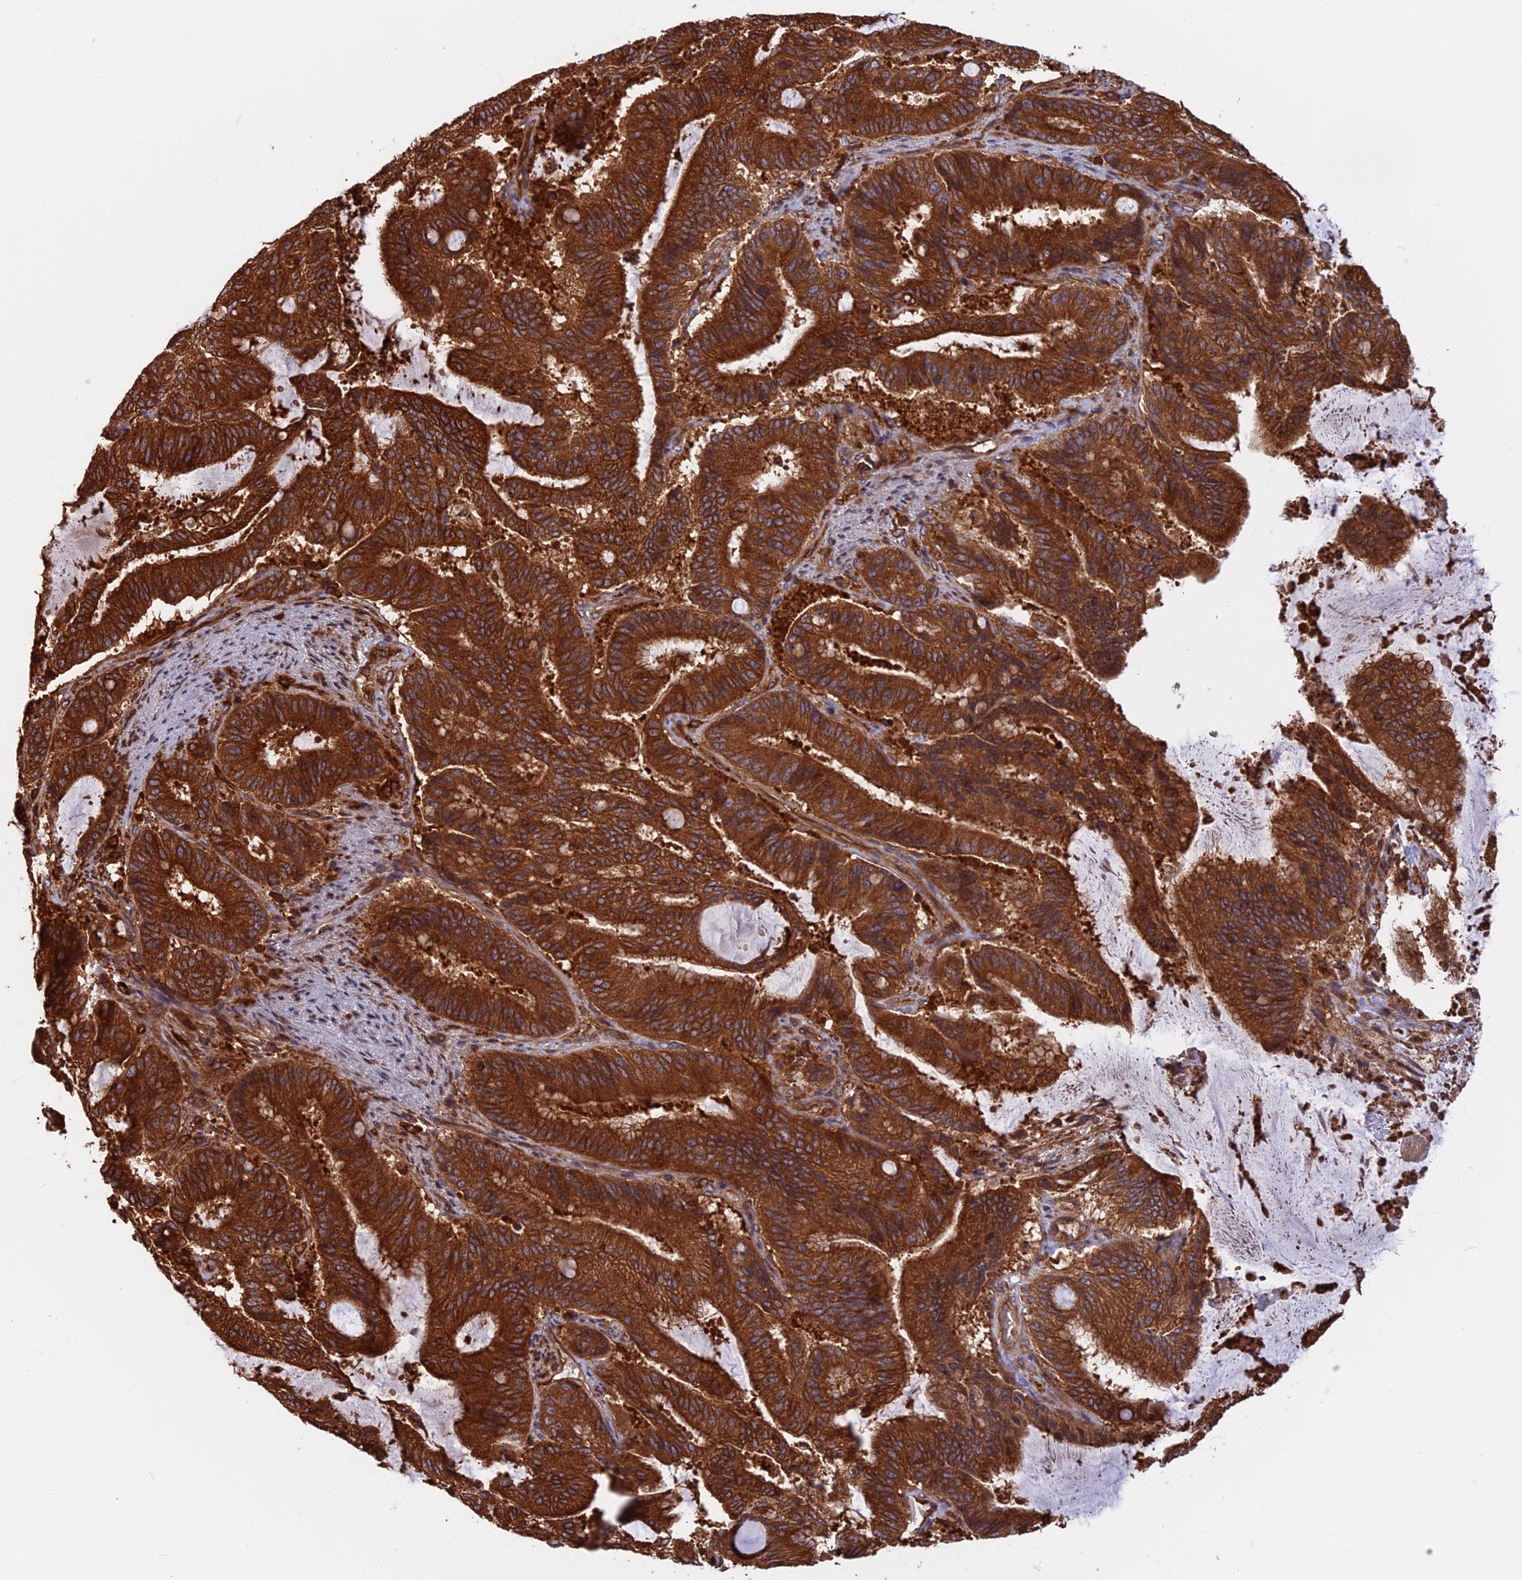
{"staining": {"intensity": "strong", "quantity": ">75%", "location": "cytoplasmic/membranous"}, "tissue": "liver cancer", "cell_type": "Tumor cells", "image_type": "cancer", "snomed": [{"axis": "morphology", "description": "Normal tissue, NOS"}, {"axis": "morphology", "description": "Cholangiocarcinoma"}, {"axis": "topography", "description": "Liver"}, {"axis": "topography", "description": "Peripheral nerve tissue"}], "caption": "The image shows immunohistochemical staining of liver cholangiocarcinoma. There is strong cytoplasmic/membranous positivity is identified in approximately >75% of tumor cells.", "gene": "WDR1", "patient": {"sex": "female", "age": 73}}